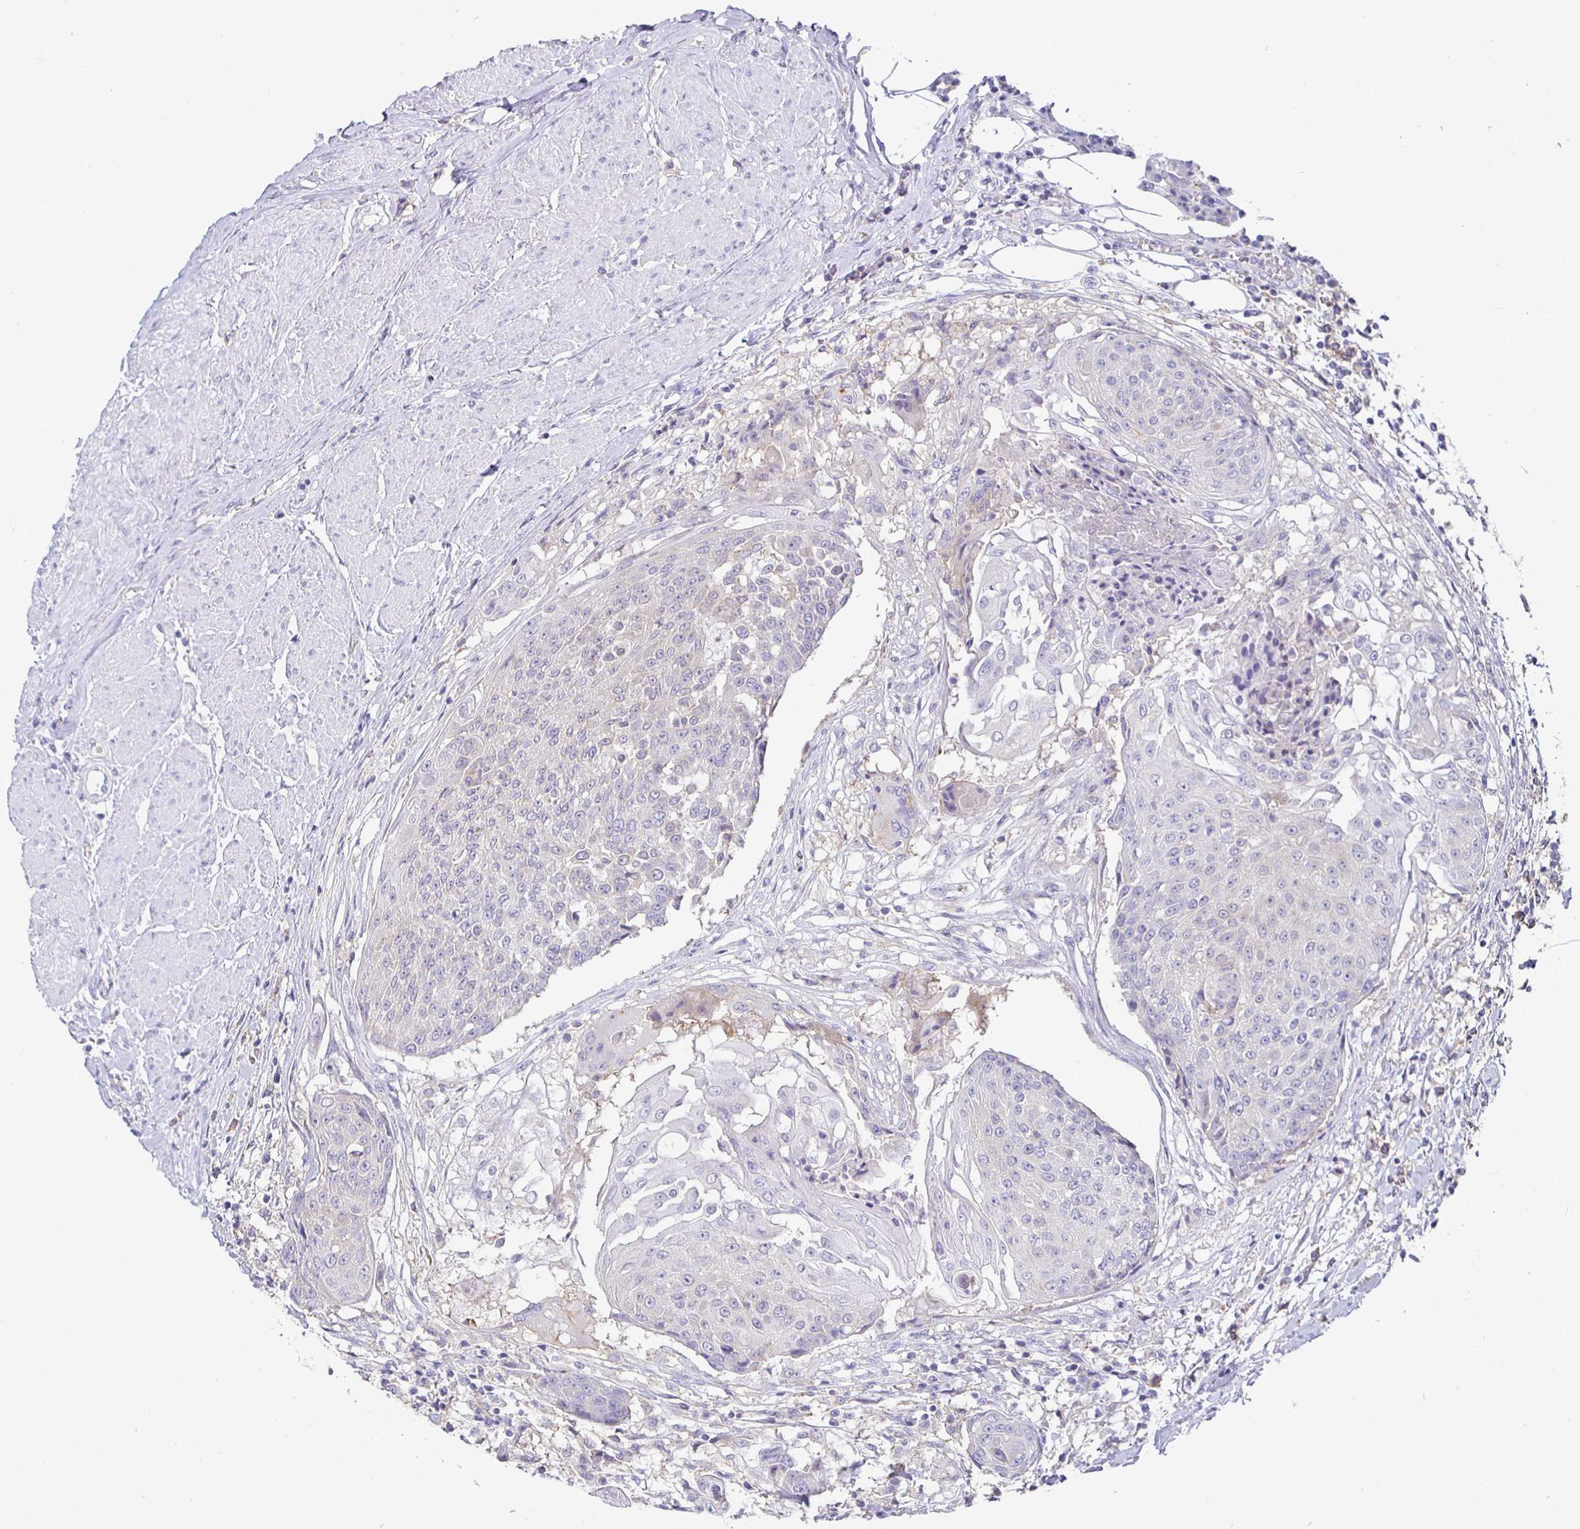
{"staining": {"intensity": "negative", "quantity": "none", "location": "none"}, "tissue": "urothelial cancer", "cell_type": "Tumor cells", "image_type": "cancer", "snomed": [{"axis": "morphology", "description": "Urothelial carcinoma, High grade"}, {"axis": "topography", "description": "Urinary bladder"}], "caption": "A high-resolution histopathology image shows immunohistochemistry (IHC) staining of urothelial cancer, which displays no significant staining in tumor cells. (Brightfield microscopy of DAB IHC at high magnification).", "gene": "SIRPA", "patient": {"sex": "female", "age": 63}}